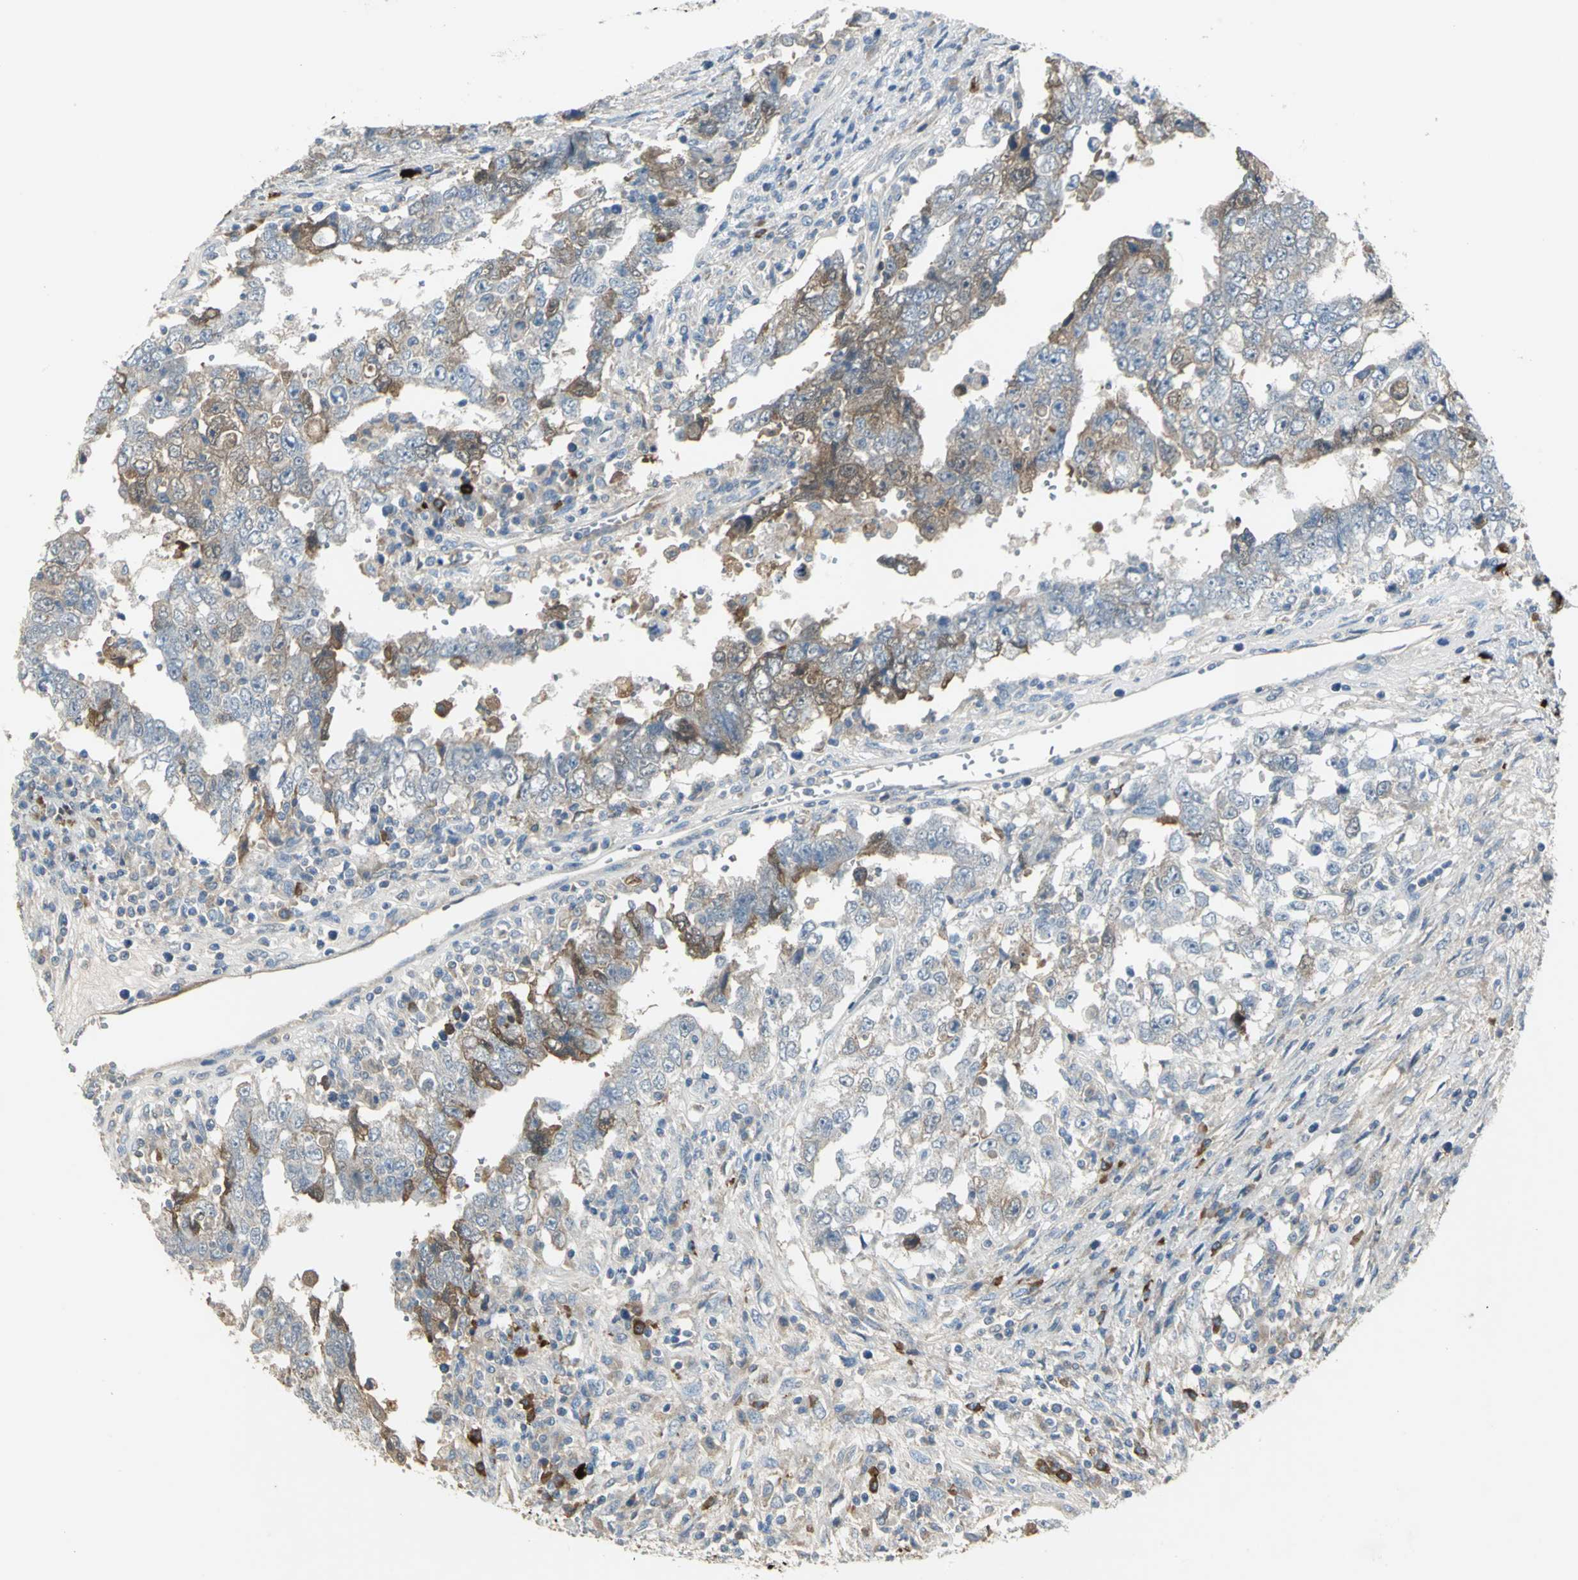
{"staining": {"intensity": "moderate", "quantity": "<25%", "location": "cytoplasmic/membranous"}, "tissue": "testis cancer", "cell_type": "Tumor cells", "image_type": "cancer", "snomed": [{"axis": "morphology", "description": "Carcinoma, Embryonal, NOS"}, {"axis": "topography", "description": "Testis"}], "caption": "Immunohistochemistry (IHC) (DAB) staining of human embryonal carcinoma (testis) exhibits moderate cytoplasmic/membranous protein expression in about <25% of tumor cells.", "gene": "PROC", "patient": {"sex": "male", "age": 26}}